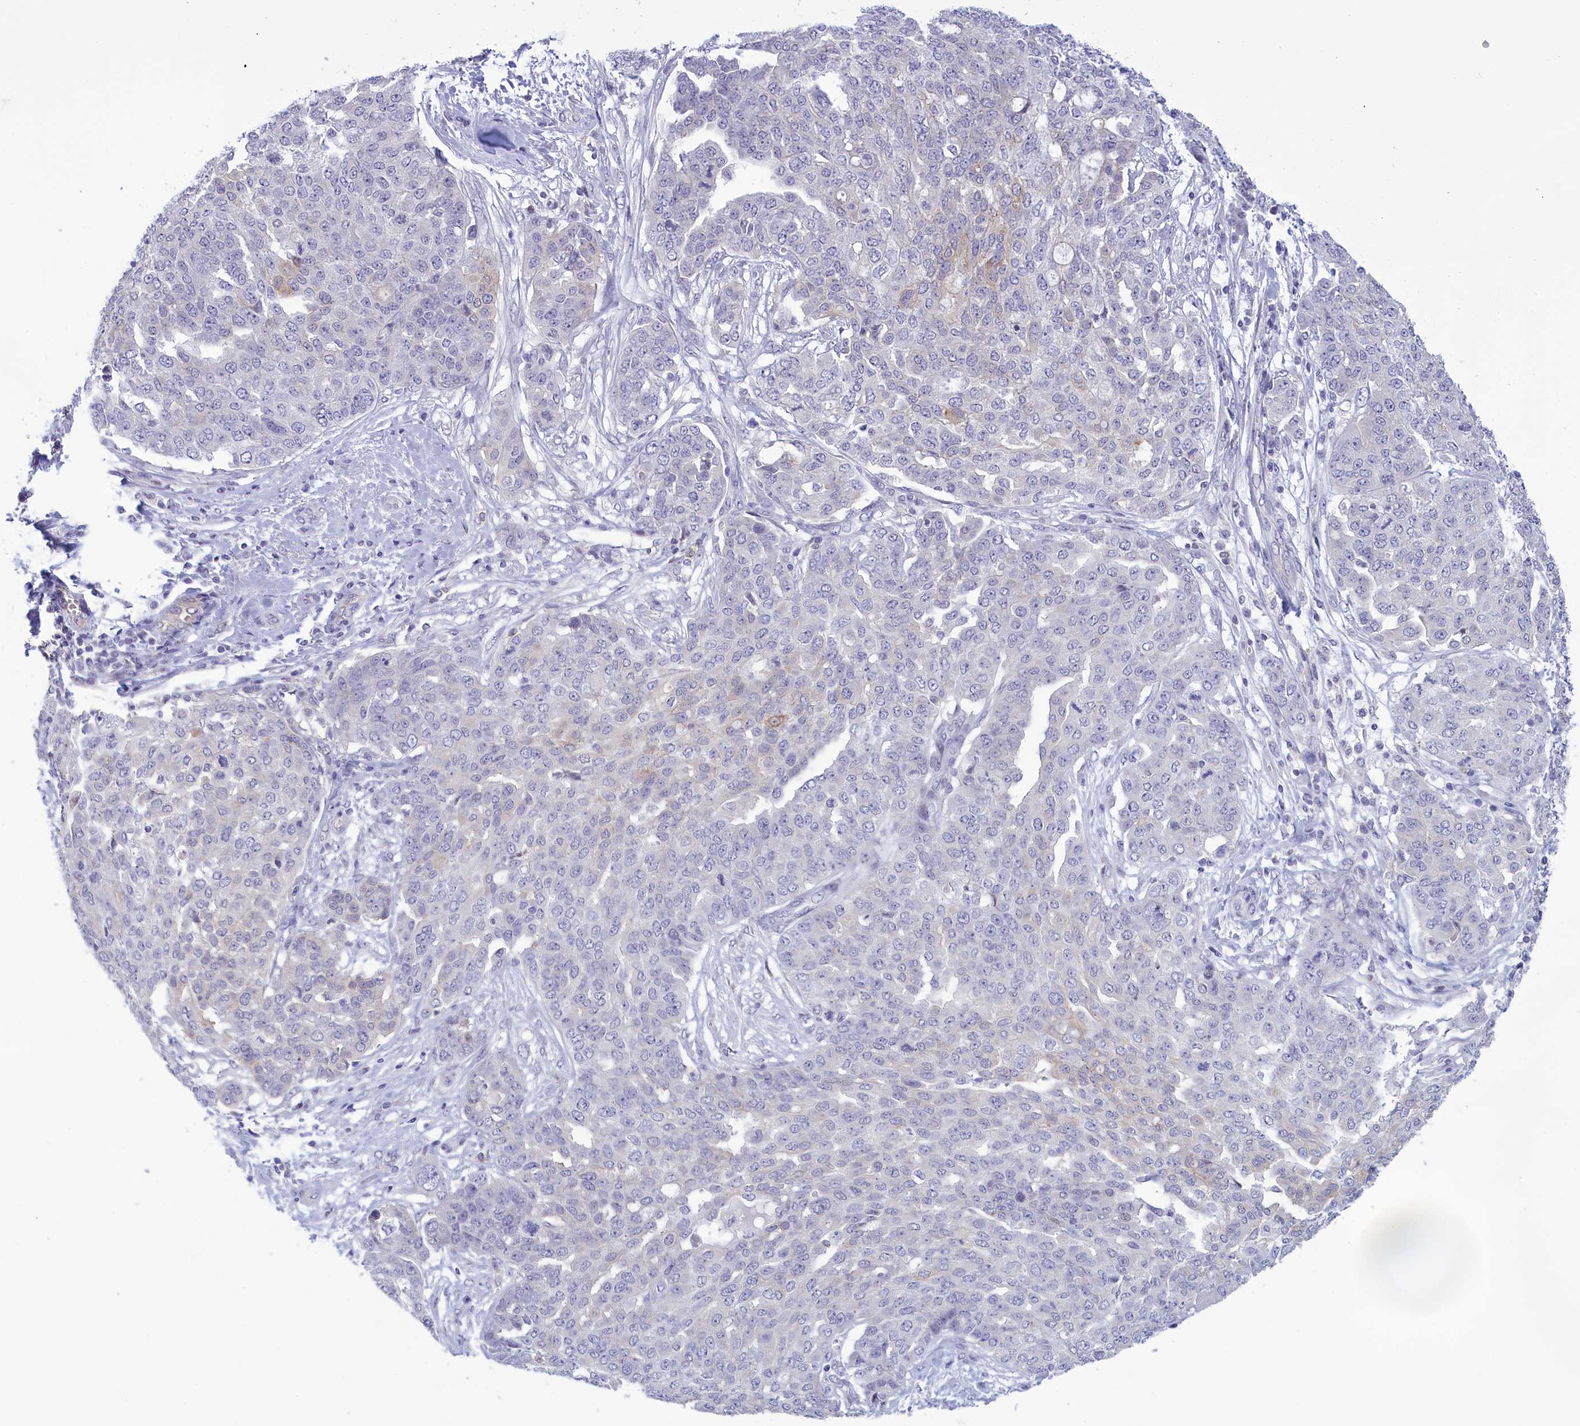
{"staining": {"intensity": "negative", "quantity": "none", "location": "none"}, "tissue": "ovarian cancer", "cell_type": "Tumor cells", "image_type": "cancer", "snomed": [{"axis": "morphology", "description": "Cystadenocarcinoma, serous, NOS"}, {"axis": "topography", "description": "Soft tissue"}, {"axis": "topography", "description": "Ovary"}], "caption": "This is an immunohistochemistry (IHC) photomicrograph of human ovarian cancer. There is no expression in tumor cells.", "gene": "CORO2A", "patient": {"sex": "female", "age": 57}}